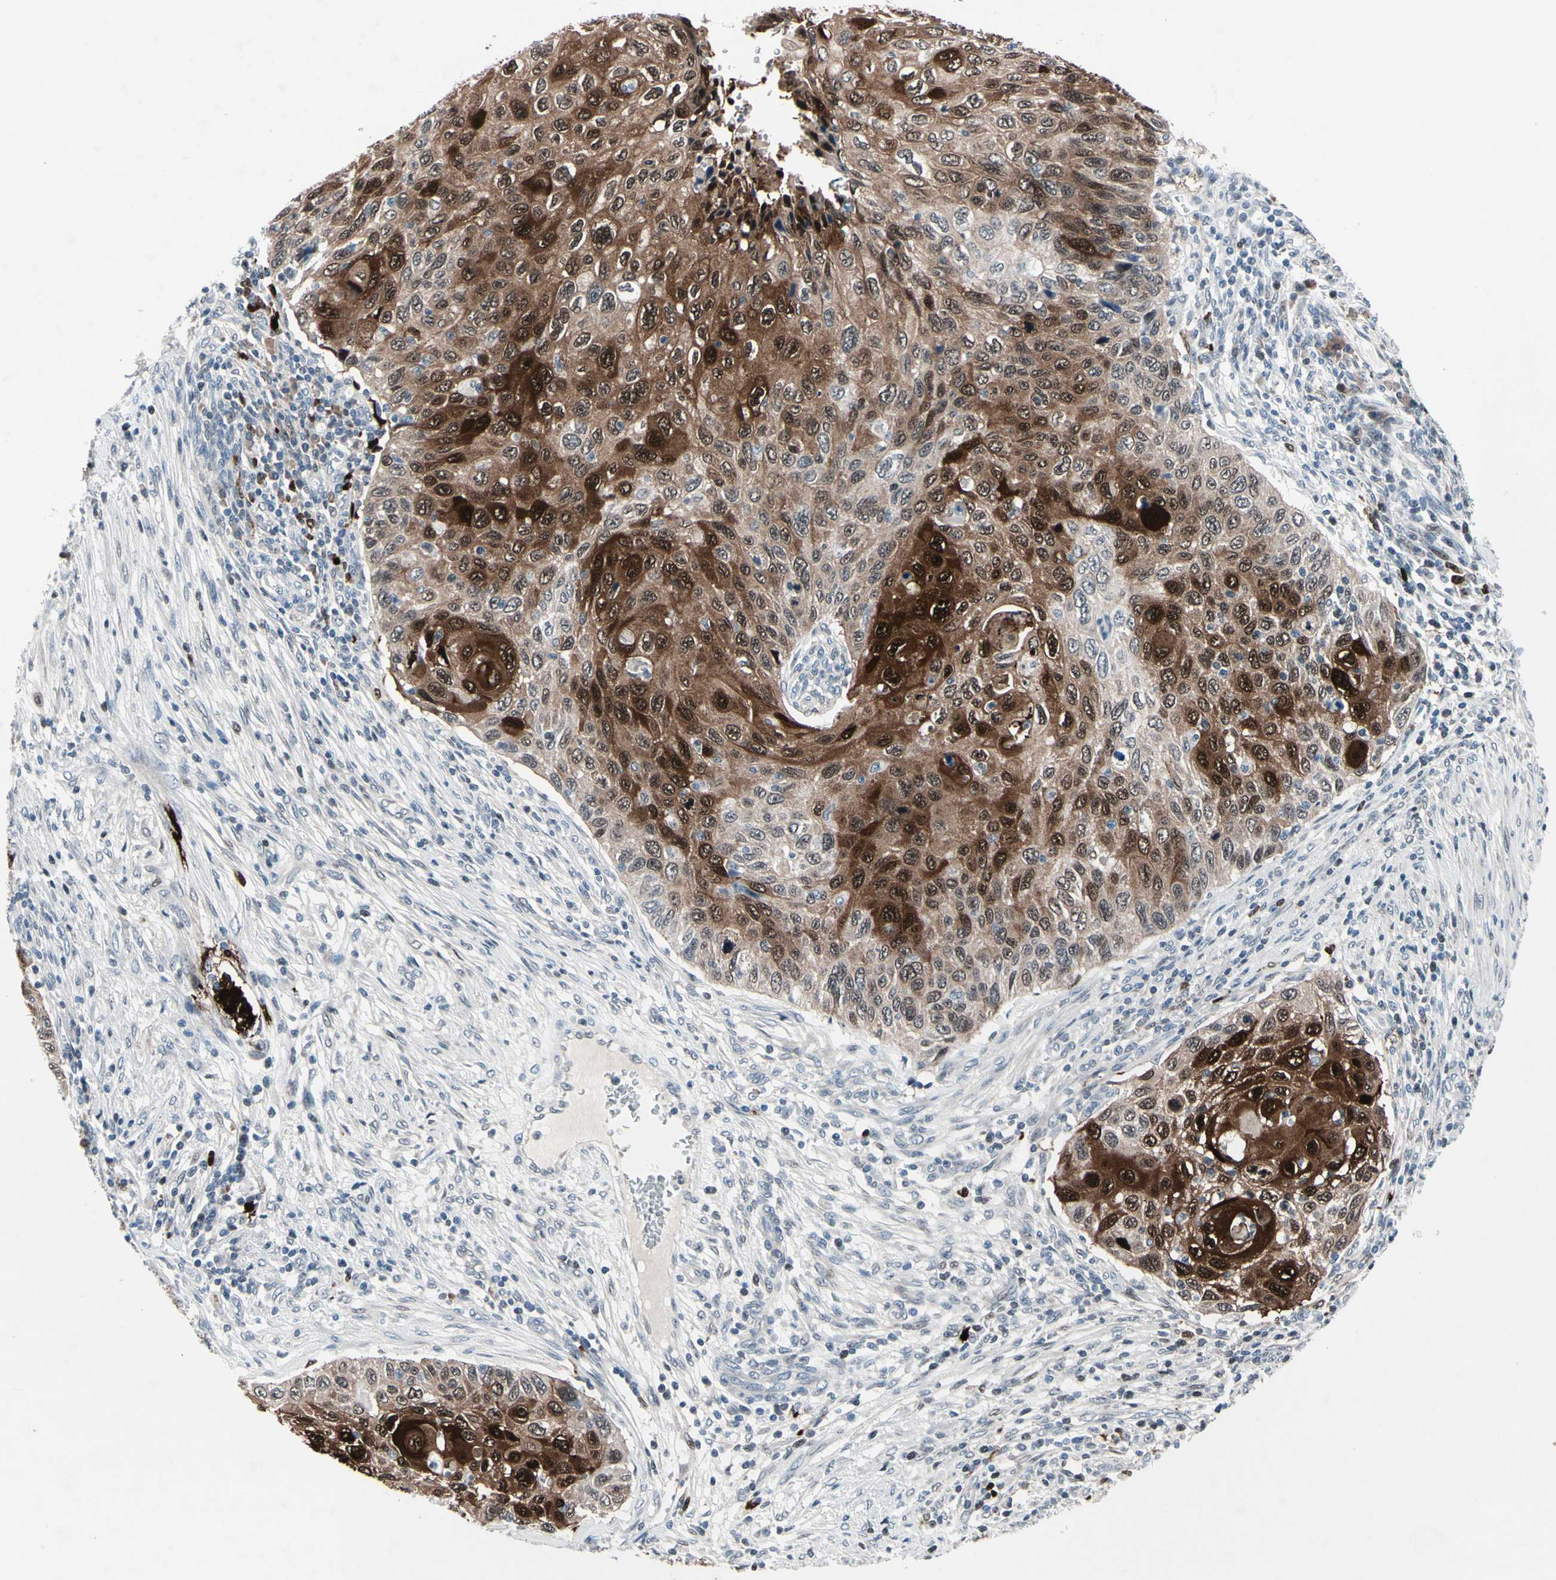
{"staining": {"intensity": "strong", "quantity": ">75%", "location": "cytoplasmic/membranous,nuclear"}, "tissue": "cervical cancer", "cell_type": "Tumor cells", "image_type": "cancer", "snomed": [{"axis": "morphology", "description": "Squamous cell carcinoma, NOS"}, {"axis": "topography", "description": "Cervix"}], "caption": "Protein analysis of cervical cancer tissue shows strong cytoplasmic/membranous and nuclear expression in about >75% of tumor cells.", "gene": "TXN", "patient": {"sex": "female", "age": 70}}